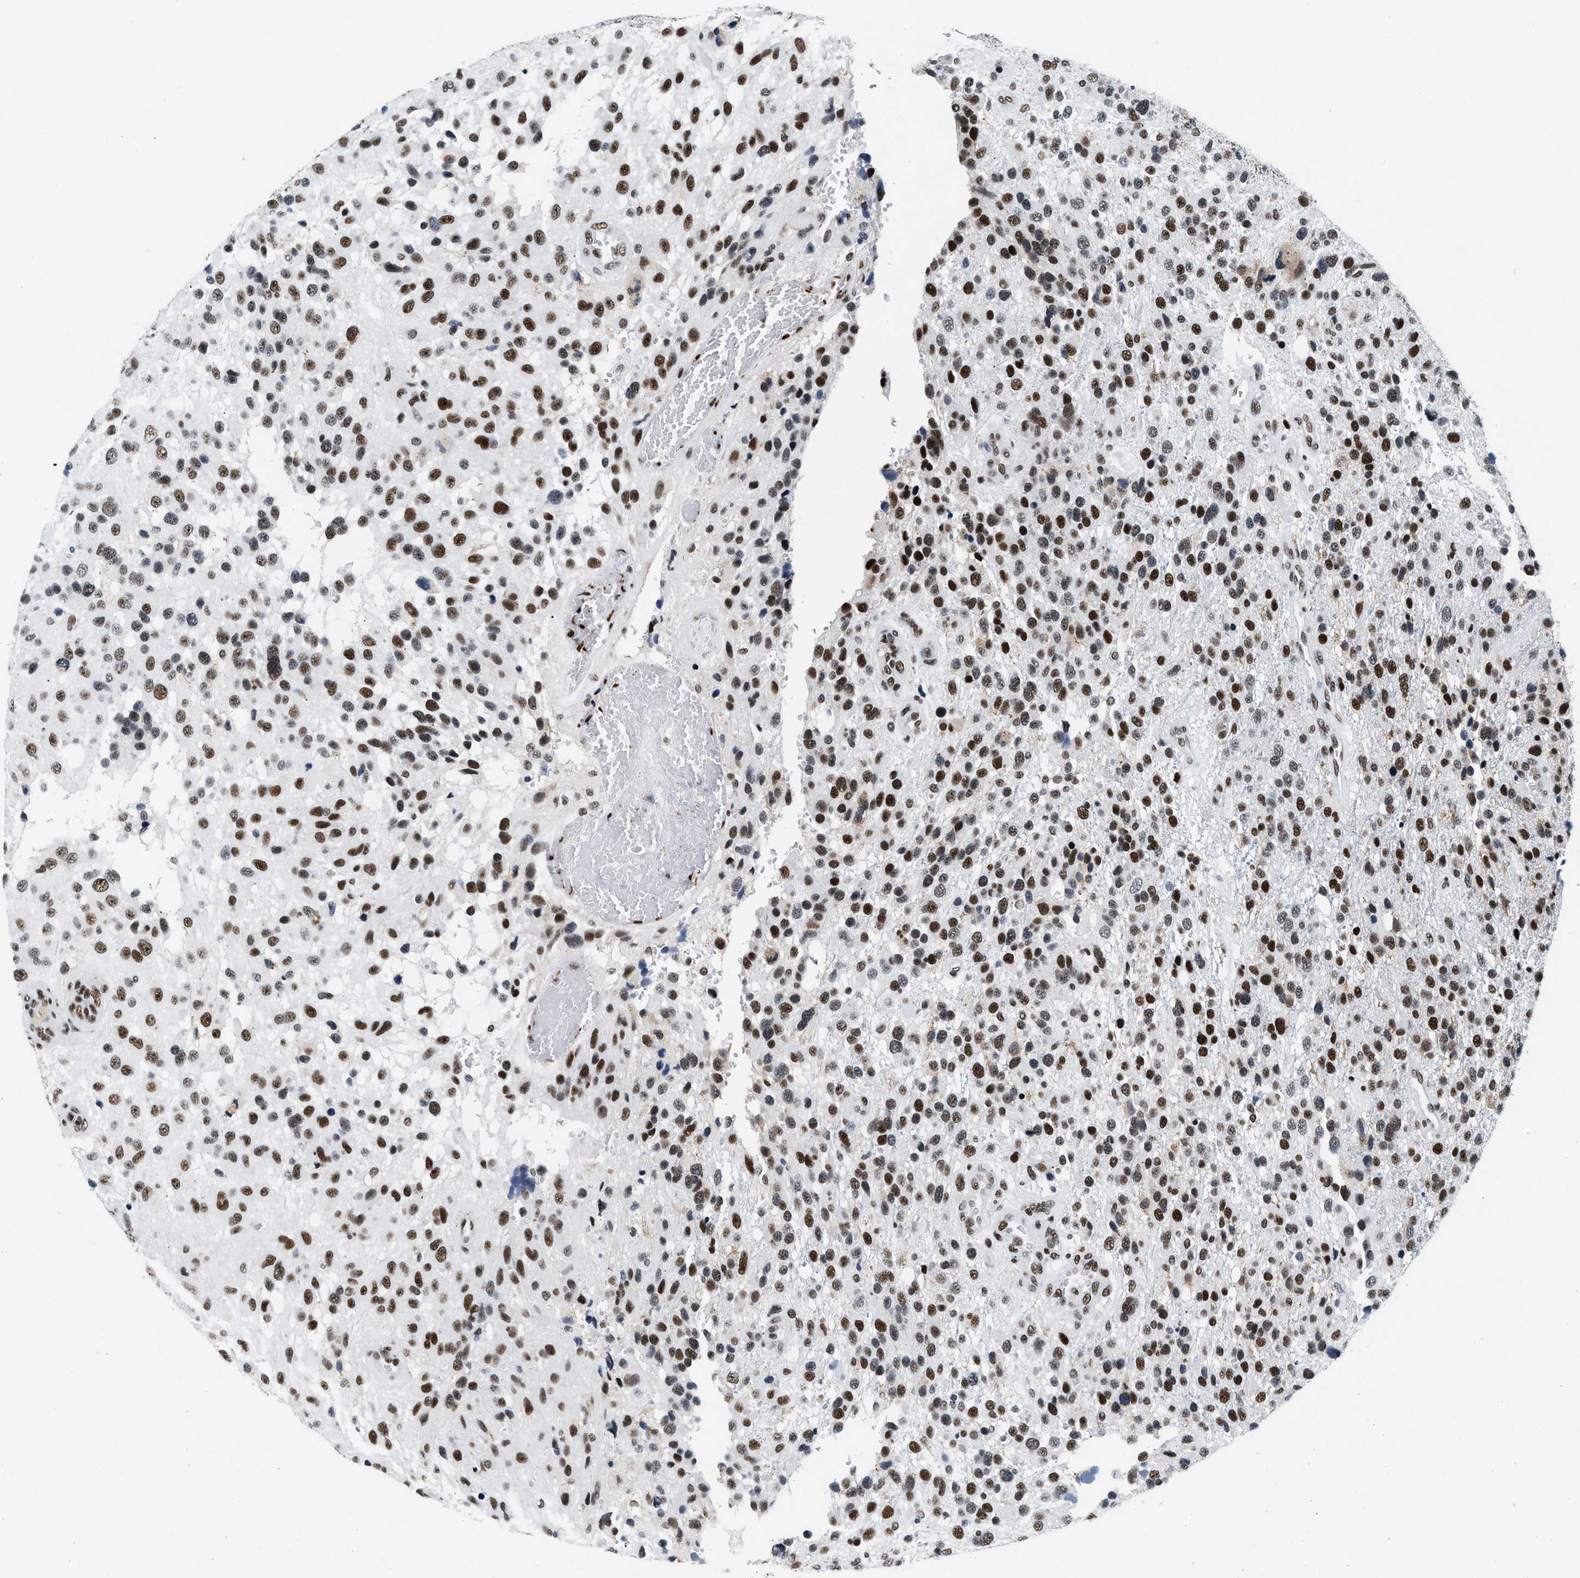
{"staining": {"intensity": "strong", "quantity": ">75%", "location": "nuclear"}, "tissue": "glioma", "cell_type": "Tumor cells", "image_type": "cancer", "snomed": [{"axis": "morphology", "description": "Glioma, malignant, High grade"}, {"axis": "topography", "description": "Brain"}], "caption": "This photomicrograph exhibits IHC staining of malignant glioma (high-grade), with high strong nuclear expression in about >75% of tumor cells.", "gene": "RAD50", "patient": {"sex": "female", "age": 58}}